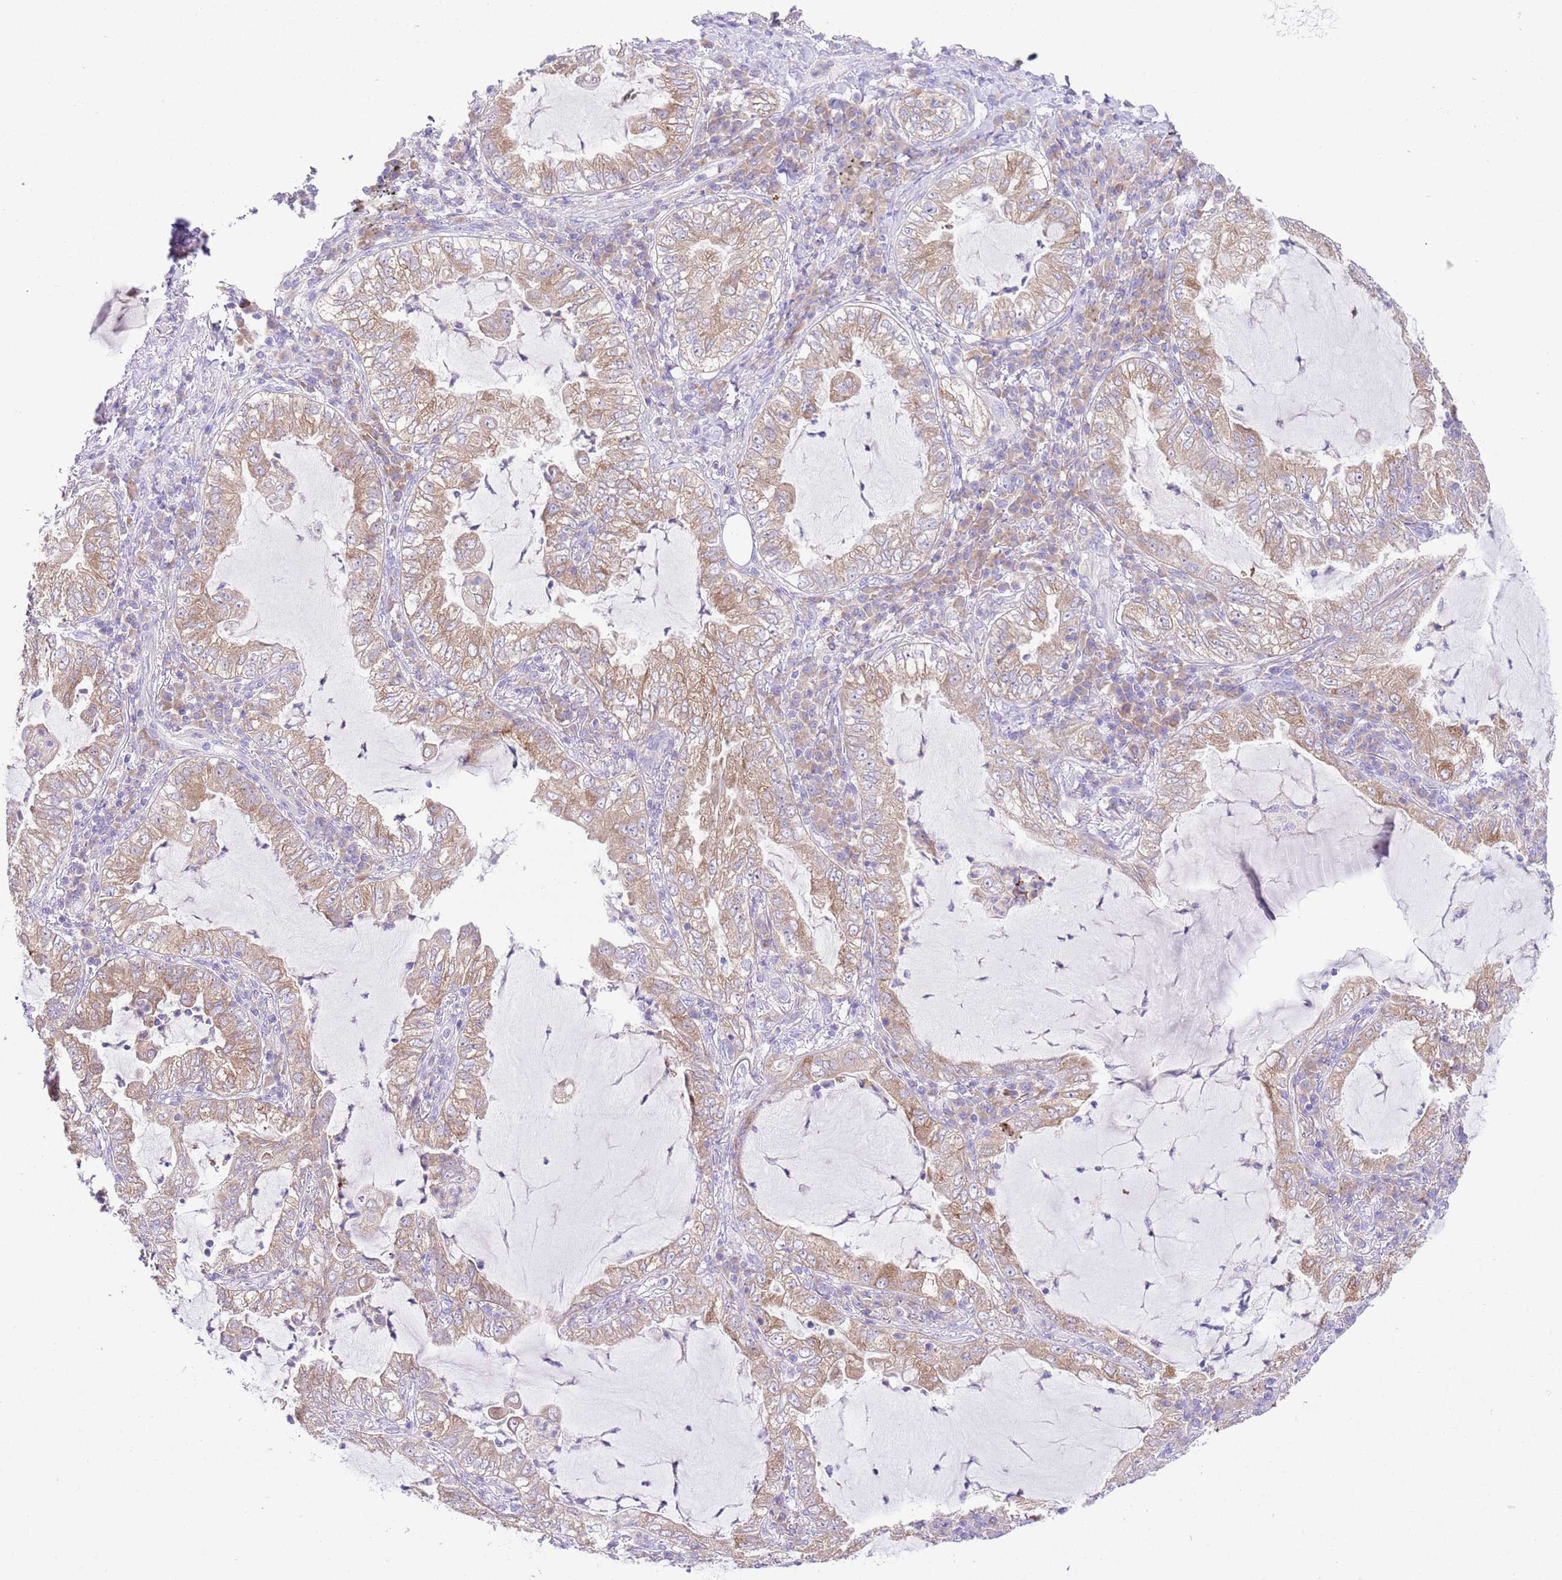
{"staining": {"intensity": "moderate", "quantity": ">75%", "location": "cytoplasmic/membranous"}, "tissue": "lung cancer", "cell_type": "Tumor cells", "image_type": "cancer", "snomed": [{"axis": "morphology", "description": "Adenocarcinoma, NOS"}, {"axis": "topography", "description": "Lung"}], "caption": "An immunohistochemistry (IHC) micrograph of neoplastic tissue is shown. Protein staining in brown highlights moderate cytoplasmic/membranous positivity in adenocarcinoma (lung) within tumor cells.", "gene": "RPS10", "patient": {"sex": "female", "age": 73}}